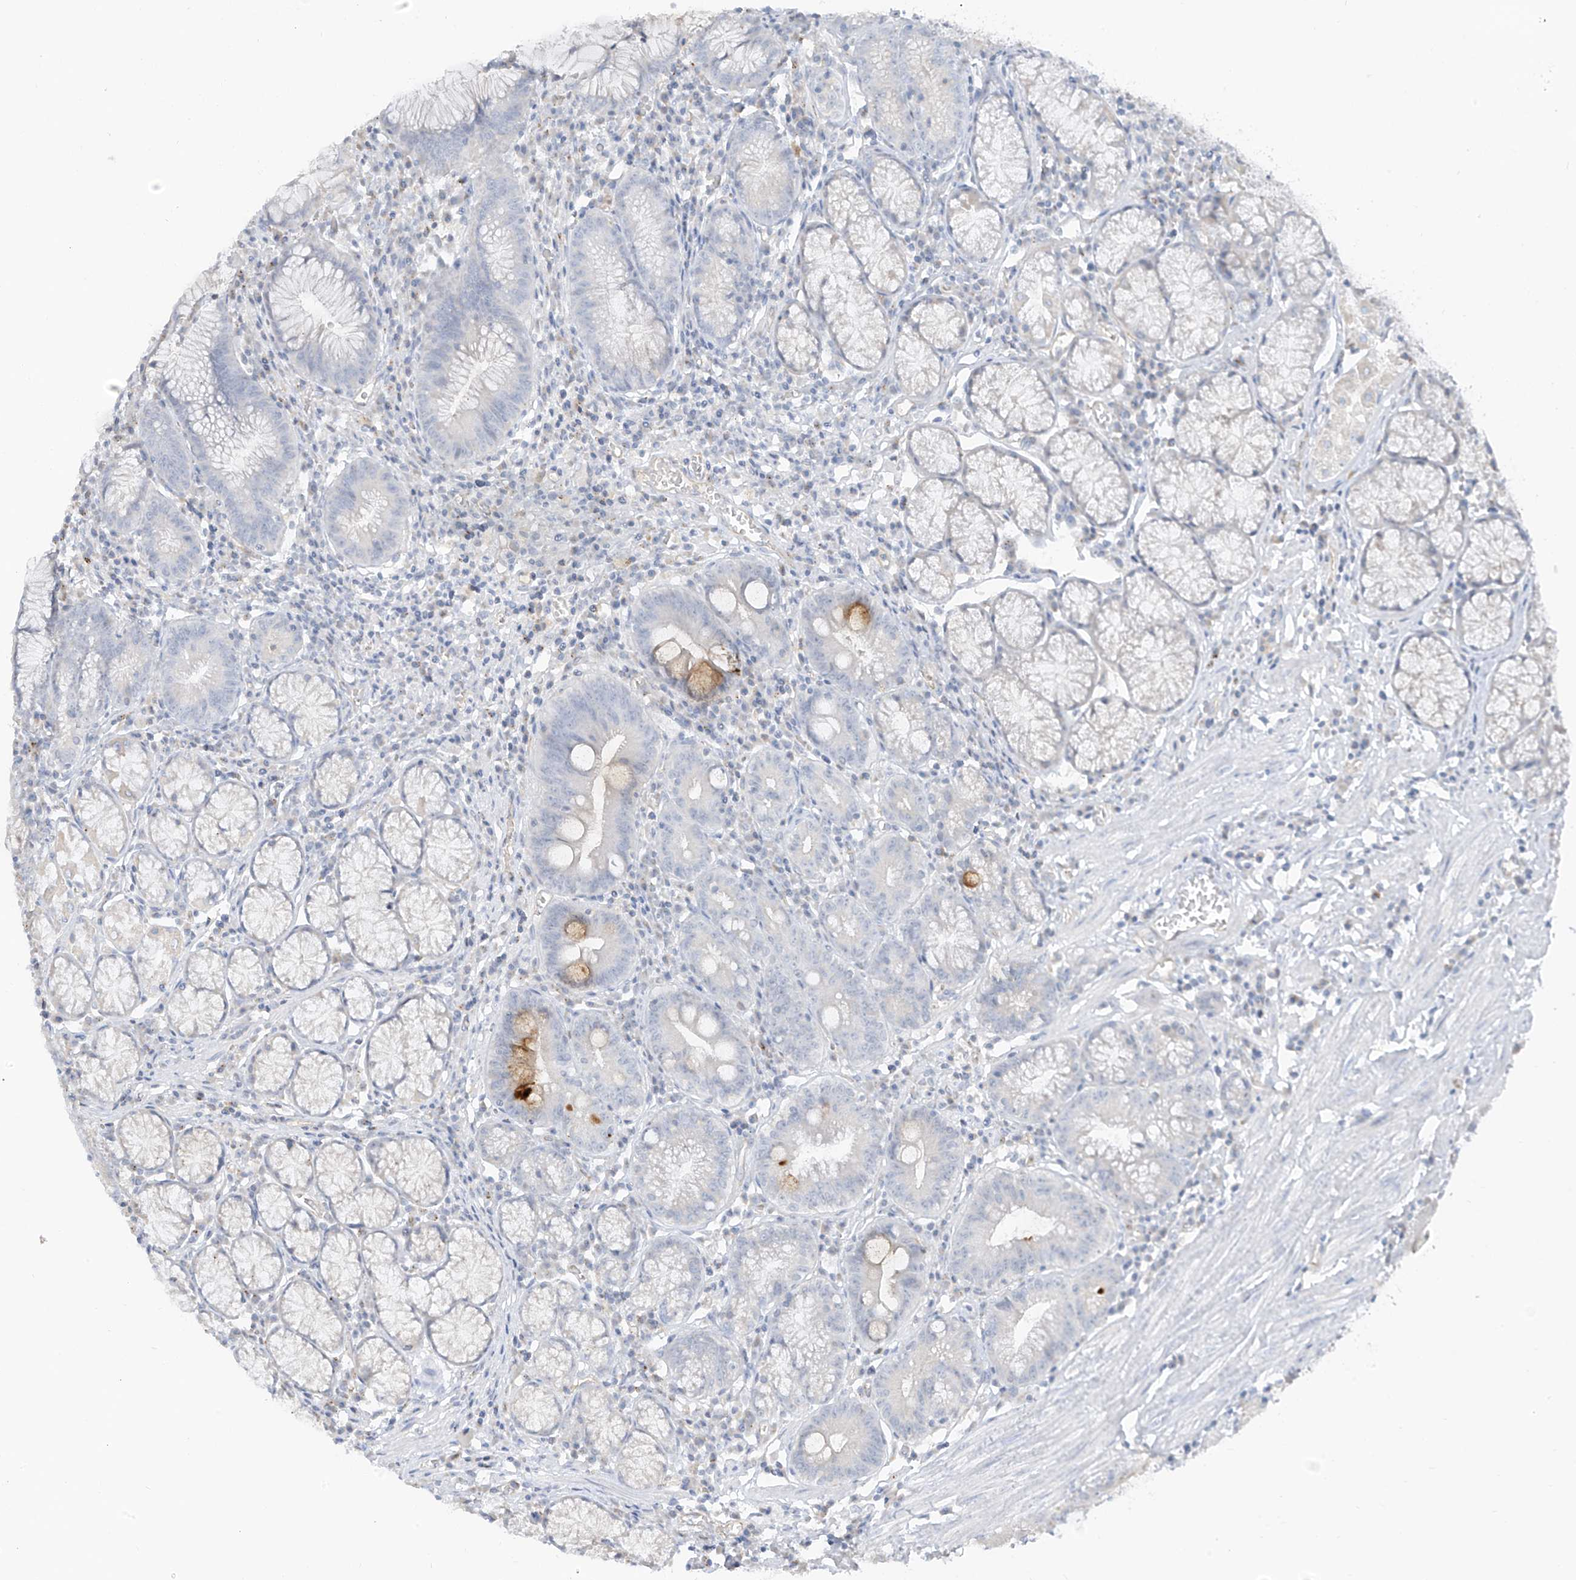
{"staining": {"intensity": "negative", "quantity": "none", "location": "none"}, "tissue": "stomach", "cell_type": "Glandular cells", "image_type": "normal", "snomed": [{"axis": "morphology", "description": "Normal tissue, NOS"}, {"axis": "topography", "description": "Stomach"}], "caption": "High power microscopy photomicrograph of an immunohistochemistry (IHC) photomicrograph of normal stomach, revealing no significant staining in glandular cells. (Immunohistochemistry (ihc), brightfield microscopy, high magnification).", "gene": "C2orf42", "patient": {"sex": "male", "age": 55}}